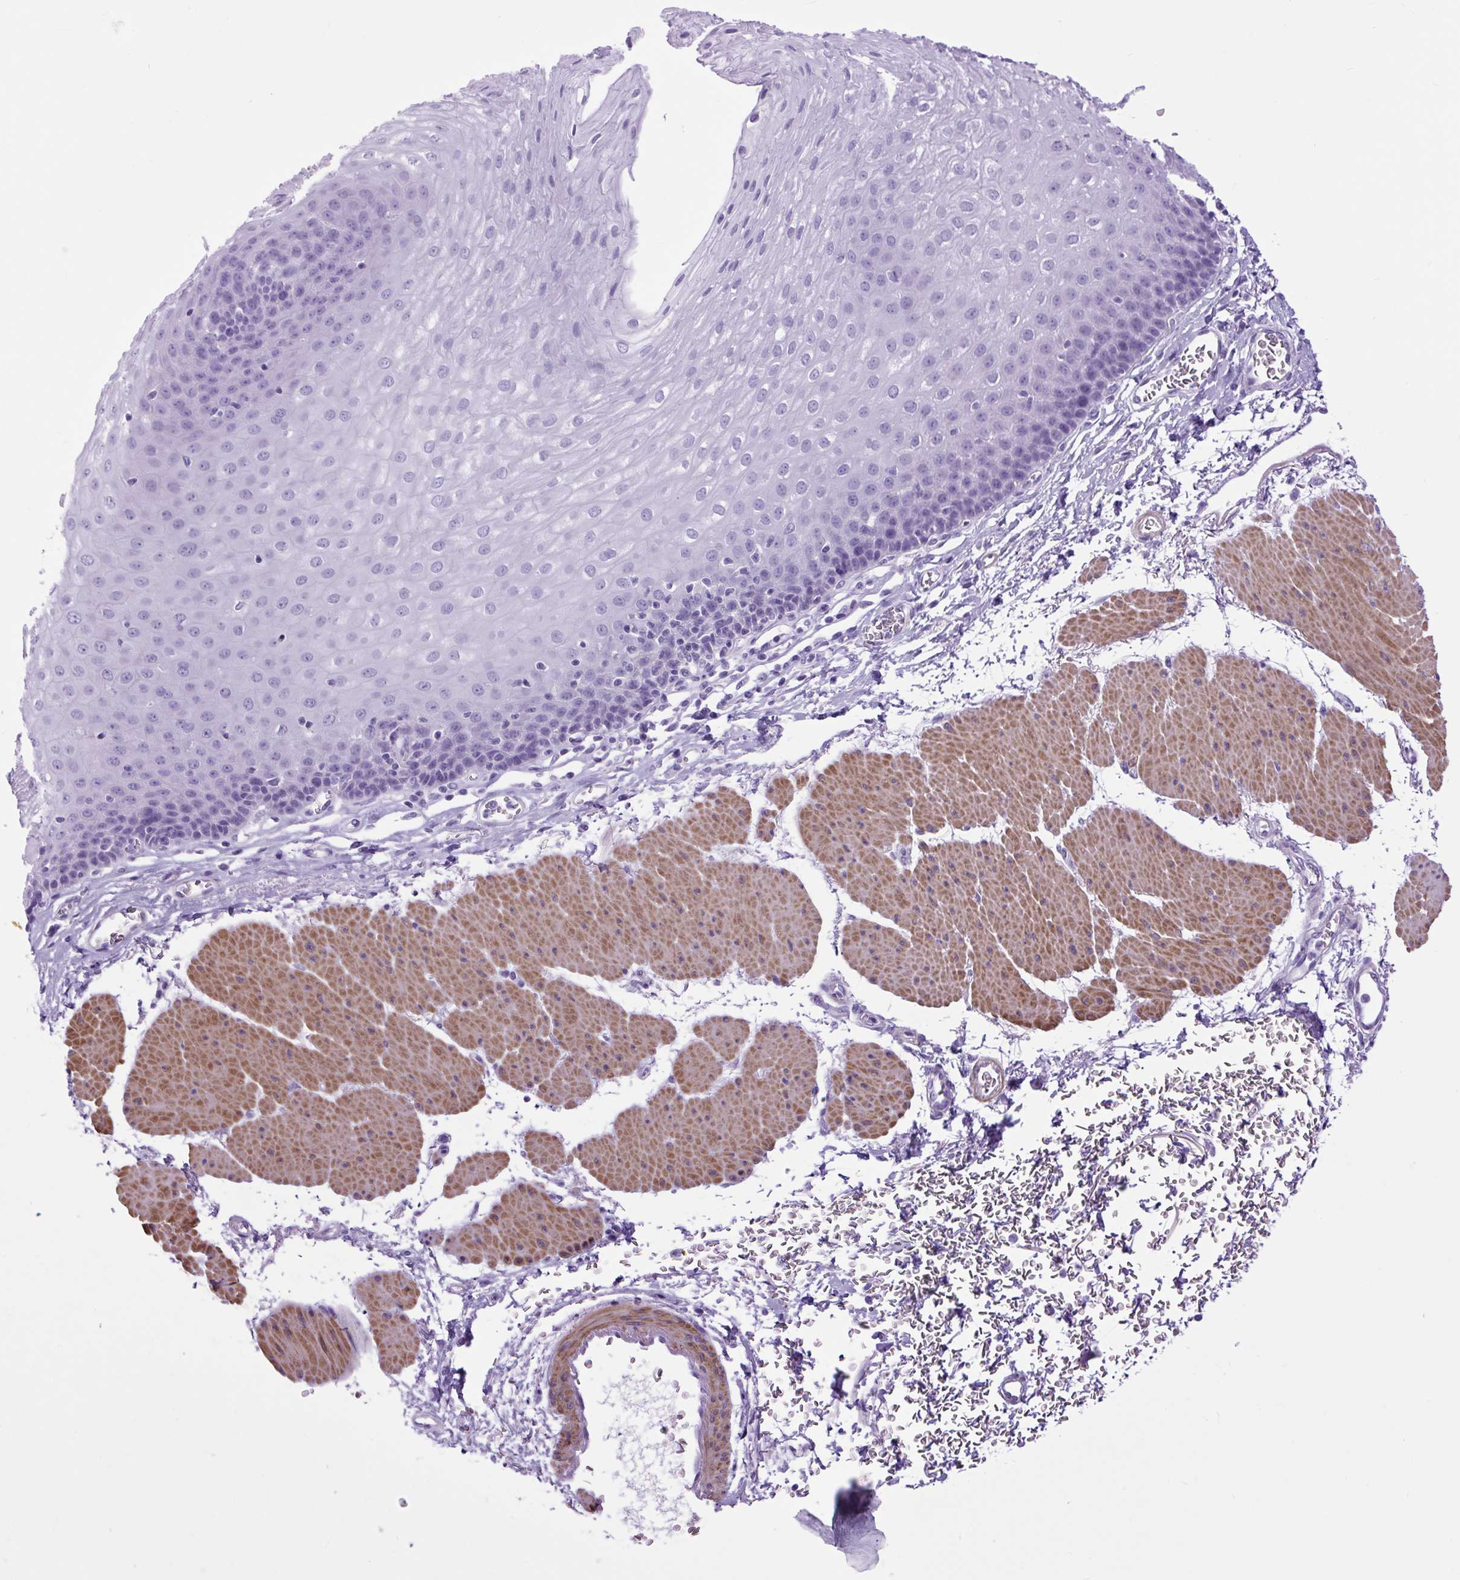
{"staining": {"intensity": "negative", "quantity": "none", "location": "none"}, "tissue": "esophagus", "cell_type": "Squamous epithelial cells", "image_type": "normal", "snomed": [{"axis": "morphology", "description": "Normal tissue, NOS"}, {"axis": "topography", "description": "Esophagus"}], "caption": "Squamous epithelial cells are negative for brown protein staining in benign esophagus. Brightfield microscopy of immunohistochemistry (IHC) stained with DAB (3,3'-diaminobenzidine) (brown) and hematoxylin (blue), captured at high magnification.", "gene": "DPP6", "patient": {"sex": "female", "age": 81}}